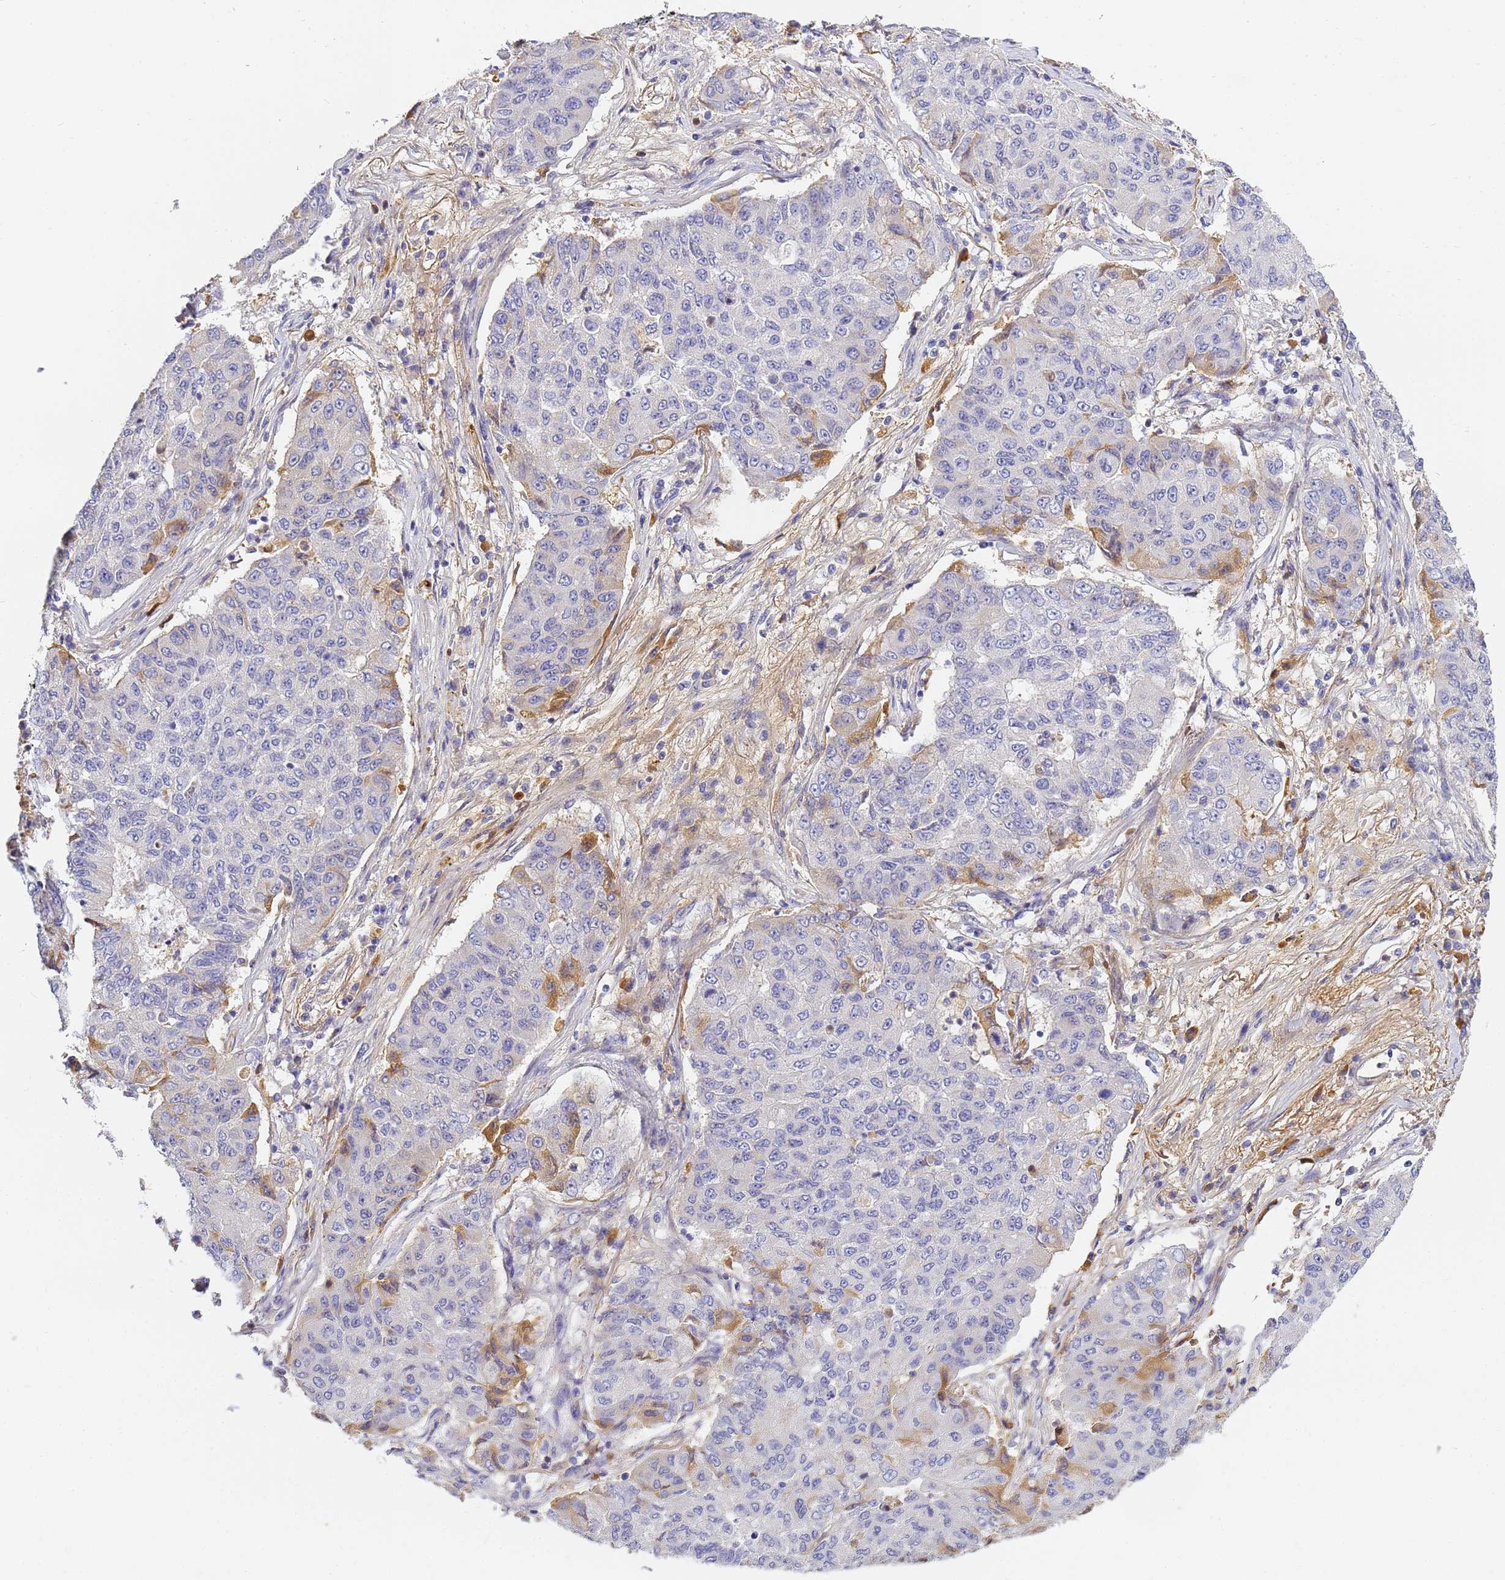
{"staining": {"intensity": "negative", "quantity": "none", "location": "none"}, "tissue": "lung cancer", "cell_type": "Tumor cells", "image_type": "cancer", "snomed": [{"axis": "morphology", "description": "Squamous cell carcinoma, NOS"}, {"axis": "topography", "description": "Lung"}], "caption": "A high-resolution image shows IHC staining of lung cancer, which reveals no significant staining in tumor cells. (DAB immunohistochemistry, high magnification).", "gene": "CFH", "patient": {"sex": "male", "age": 74}}